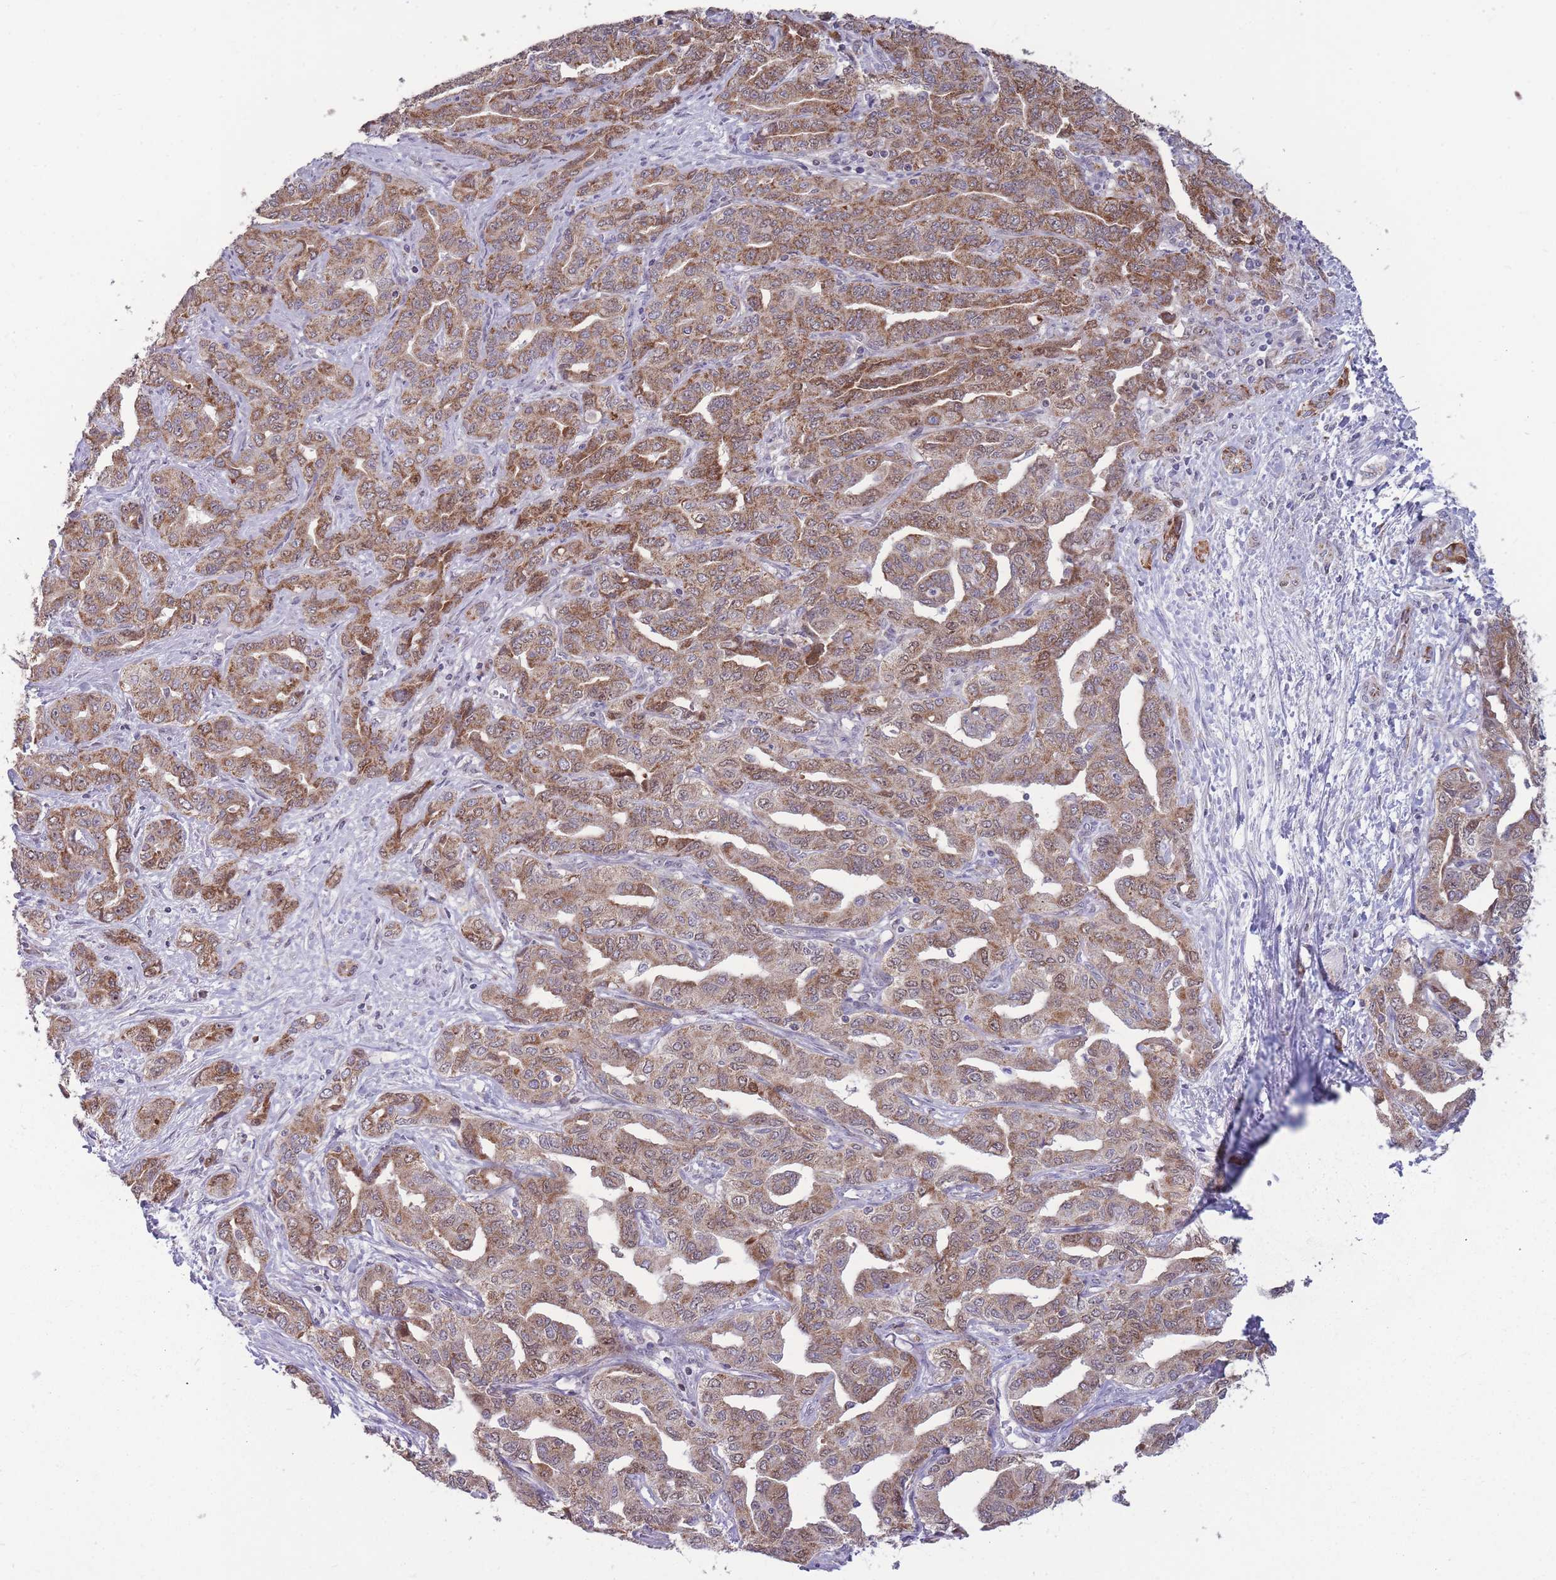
{"staining": {"intensity": "moderate", "quantity": ">75%", "location": "cytoplasmic/membranous"}, "tissue": "liver cancer", "cell_type": "Tumor cells", "image_type": "cancer", "snomed": [{"axis": "morphology", "description": "Cholangiocarcinoma"}, {"axis": "topography", "description": "Liver"}], "caption": "IHC histopathology image of liver cancer stained for a protein (brown), which reveals medium levels of moderate cytoplasmic/membranous staining in about >75% of tumor cells.", "gene": "MCIDAS", "patient": {"sex": "male", "age": 59}}